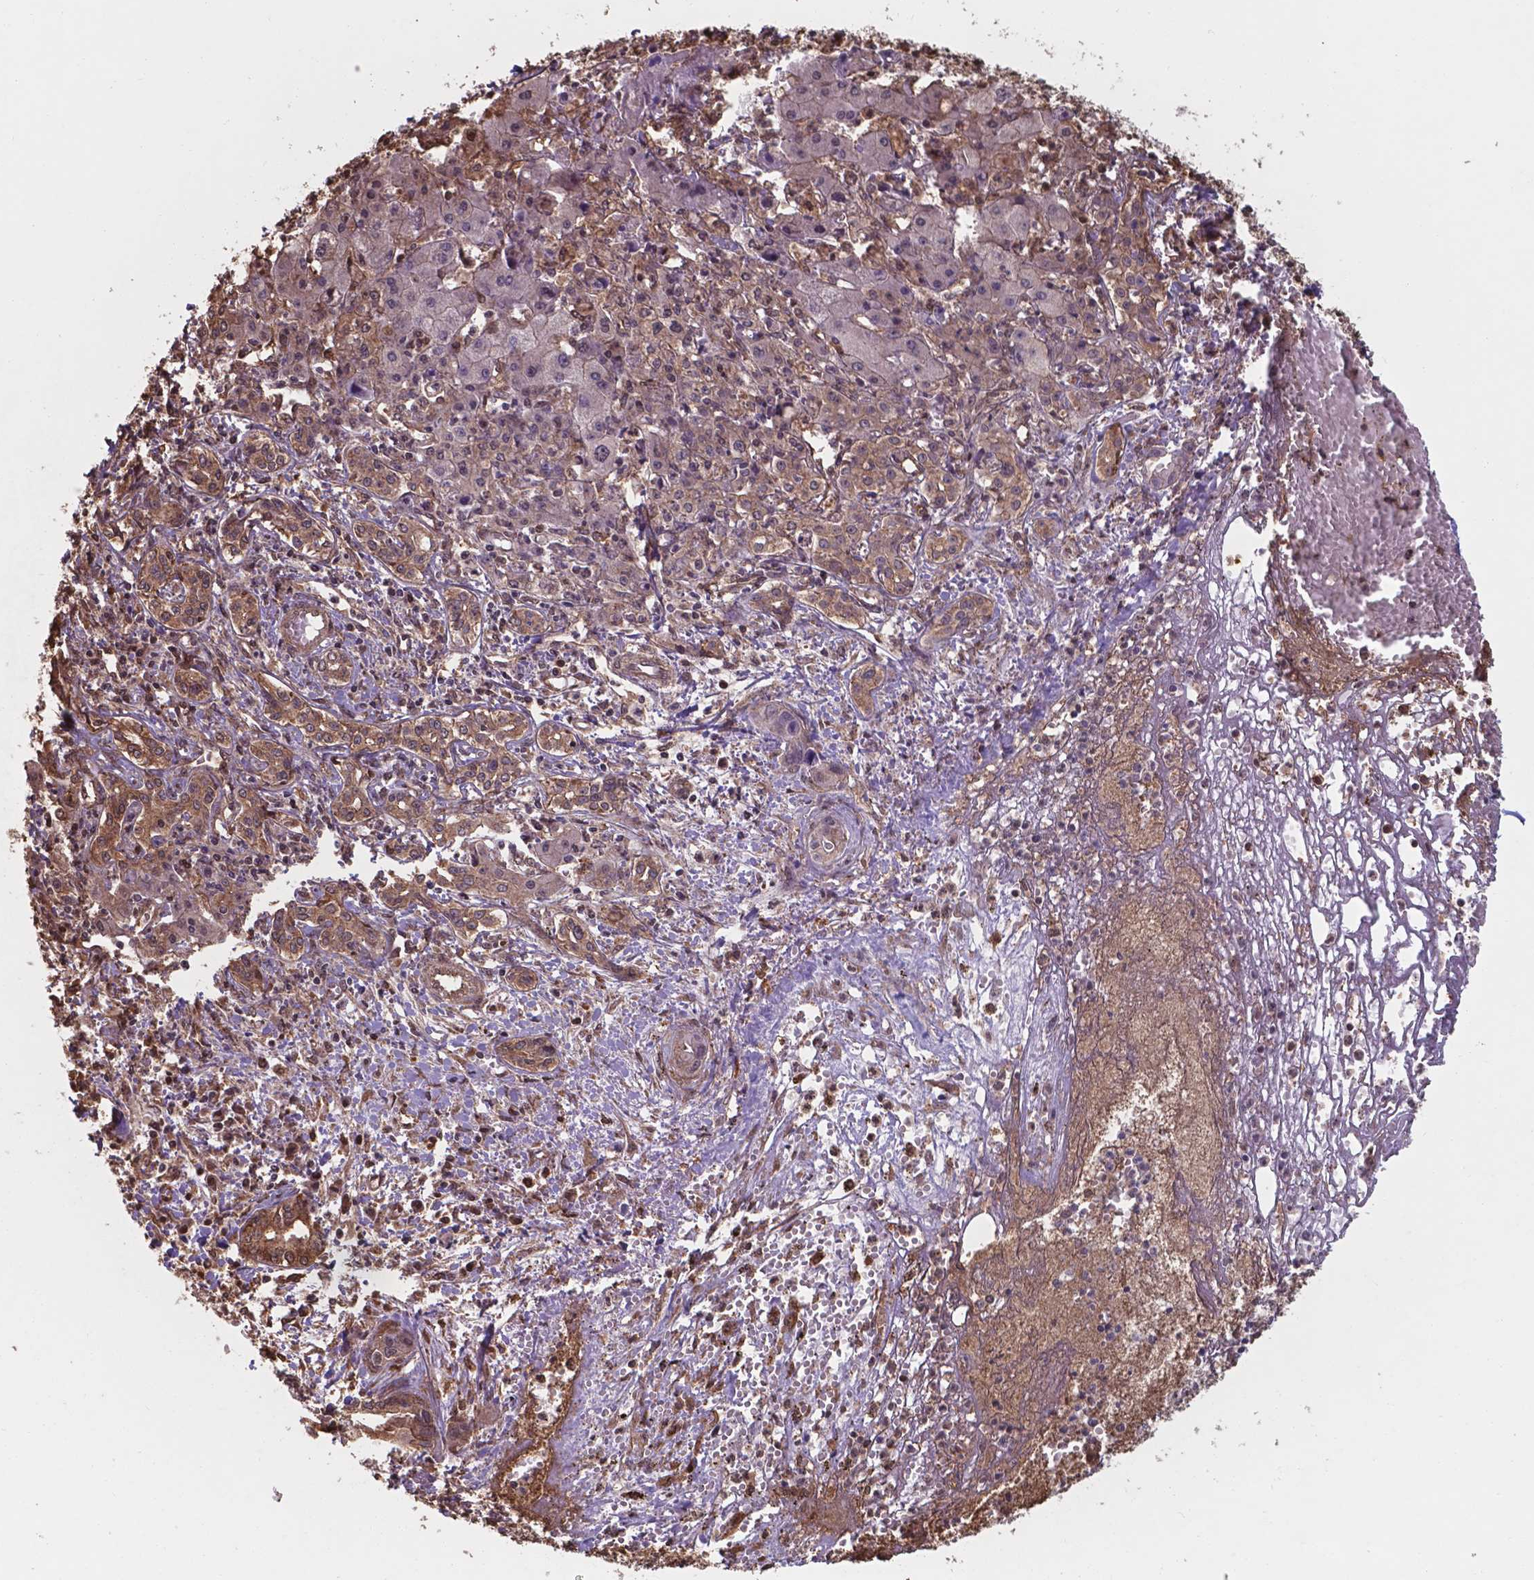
{"staining": {"intensity": "moderate", "quantity": ">75%", "location": "cytoplasmic/membranous,nuclear"}, "tissue": "liver cancer", "cell_type": "Tumor cells", "image_type": "cancer", "snomed": [{"axis": "morphology", "description": "Cholangiocarcinoma"}, {"axis": "topography", "description": "Liver"}], "caption": "Liver cancer (cholangiocarcinoma) tissue displays moderate cytoplasmic/membranous and nuclear positivity in approximately >75% of tumor cells", "gene": "CHP2", "patient": {"sex": "female", "age": 64}}